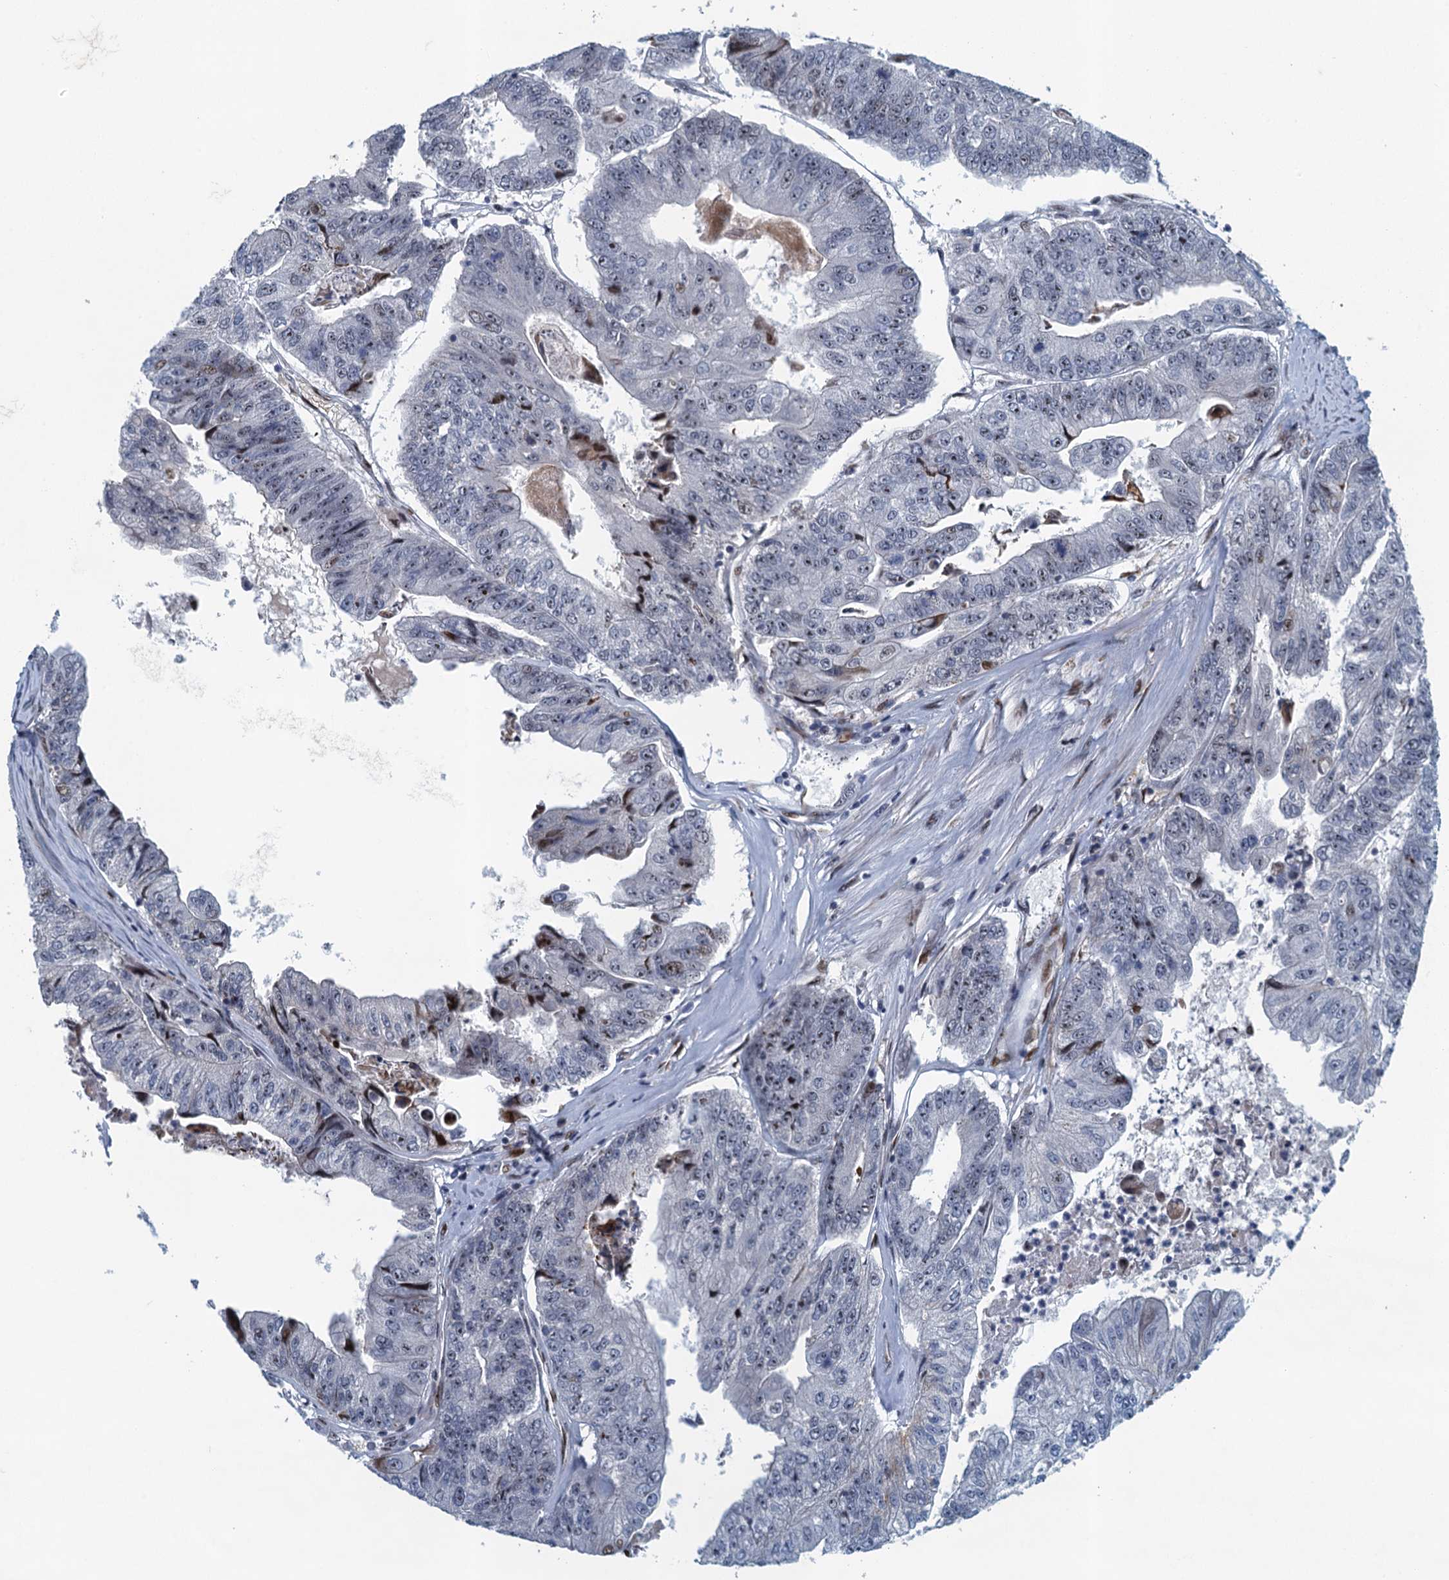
{"staining": {"intensity": "moderate", "quantity": "<25%", "location": "nuclear"}, "tissue": "colorectal cancer", "cell_type": "Tumor cells", "image_type": "cancer", "snomed": [{"axis": "morphology", "description": "Adenocarcinoma, NOS"}, {"axis": "topography", "description": "Colon"}], "caption": "Protein expression analysis of human colorectal cancer reveals moderate nuclear expression in about <25% of tumor cells. (Brightfield microscopy of DAB IHC at high magnification).", "gene": "ANKRD13D", "patient": {"sex": "female", "age": 67}}